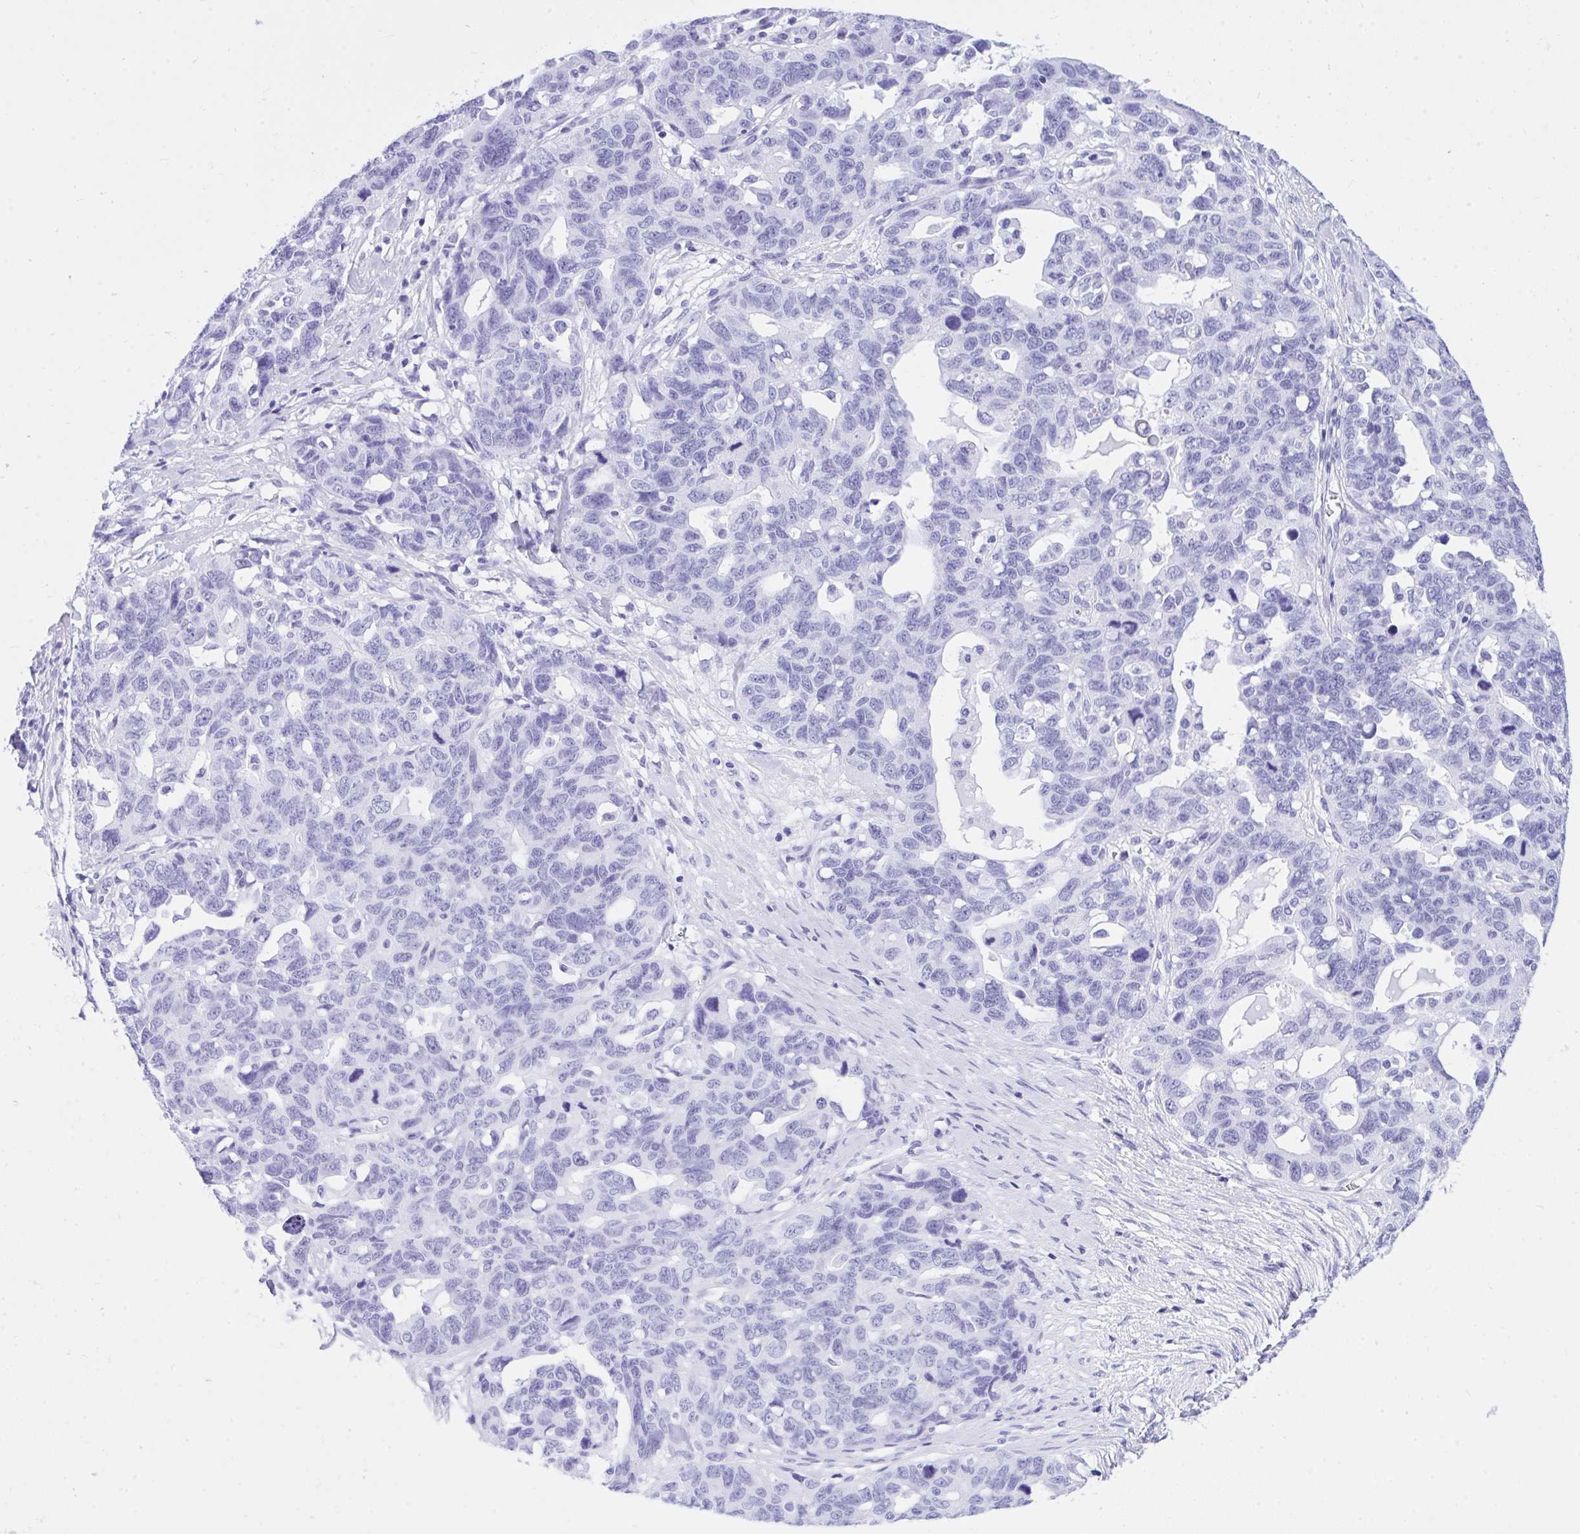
{"staining": {"intensity": "negative", "quantity": "none", "location": "none"}, "tissue": "ovarian cancer", "cell_type": "Tumor cells", "image_type": "cancer", "snomed": [{"axis": "morphology", "description": "Cystadenocarcinoma, serous, NOS"}, {"axis": "topography", "description": "Ovary"}], "caption": "IHC photomicrograph of human ovarian cancer stained for a protein (brown), which demonstrates no expression in tumor cells.", "gene": "TLN2", "patient": {"sex": "female", "age": 69}}